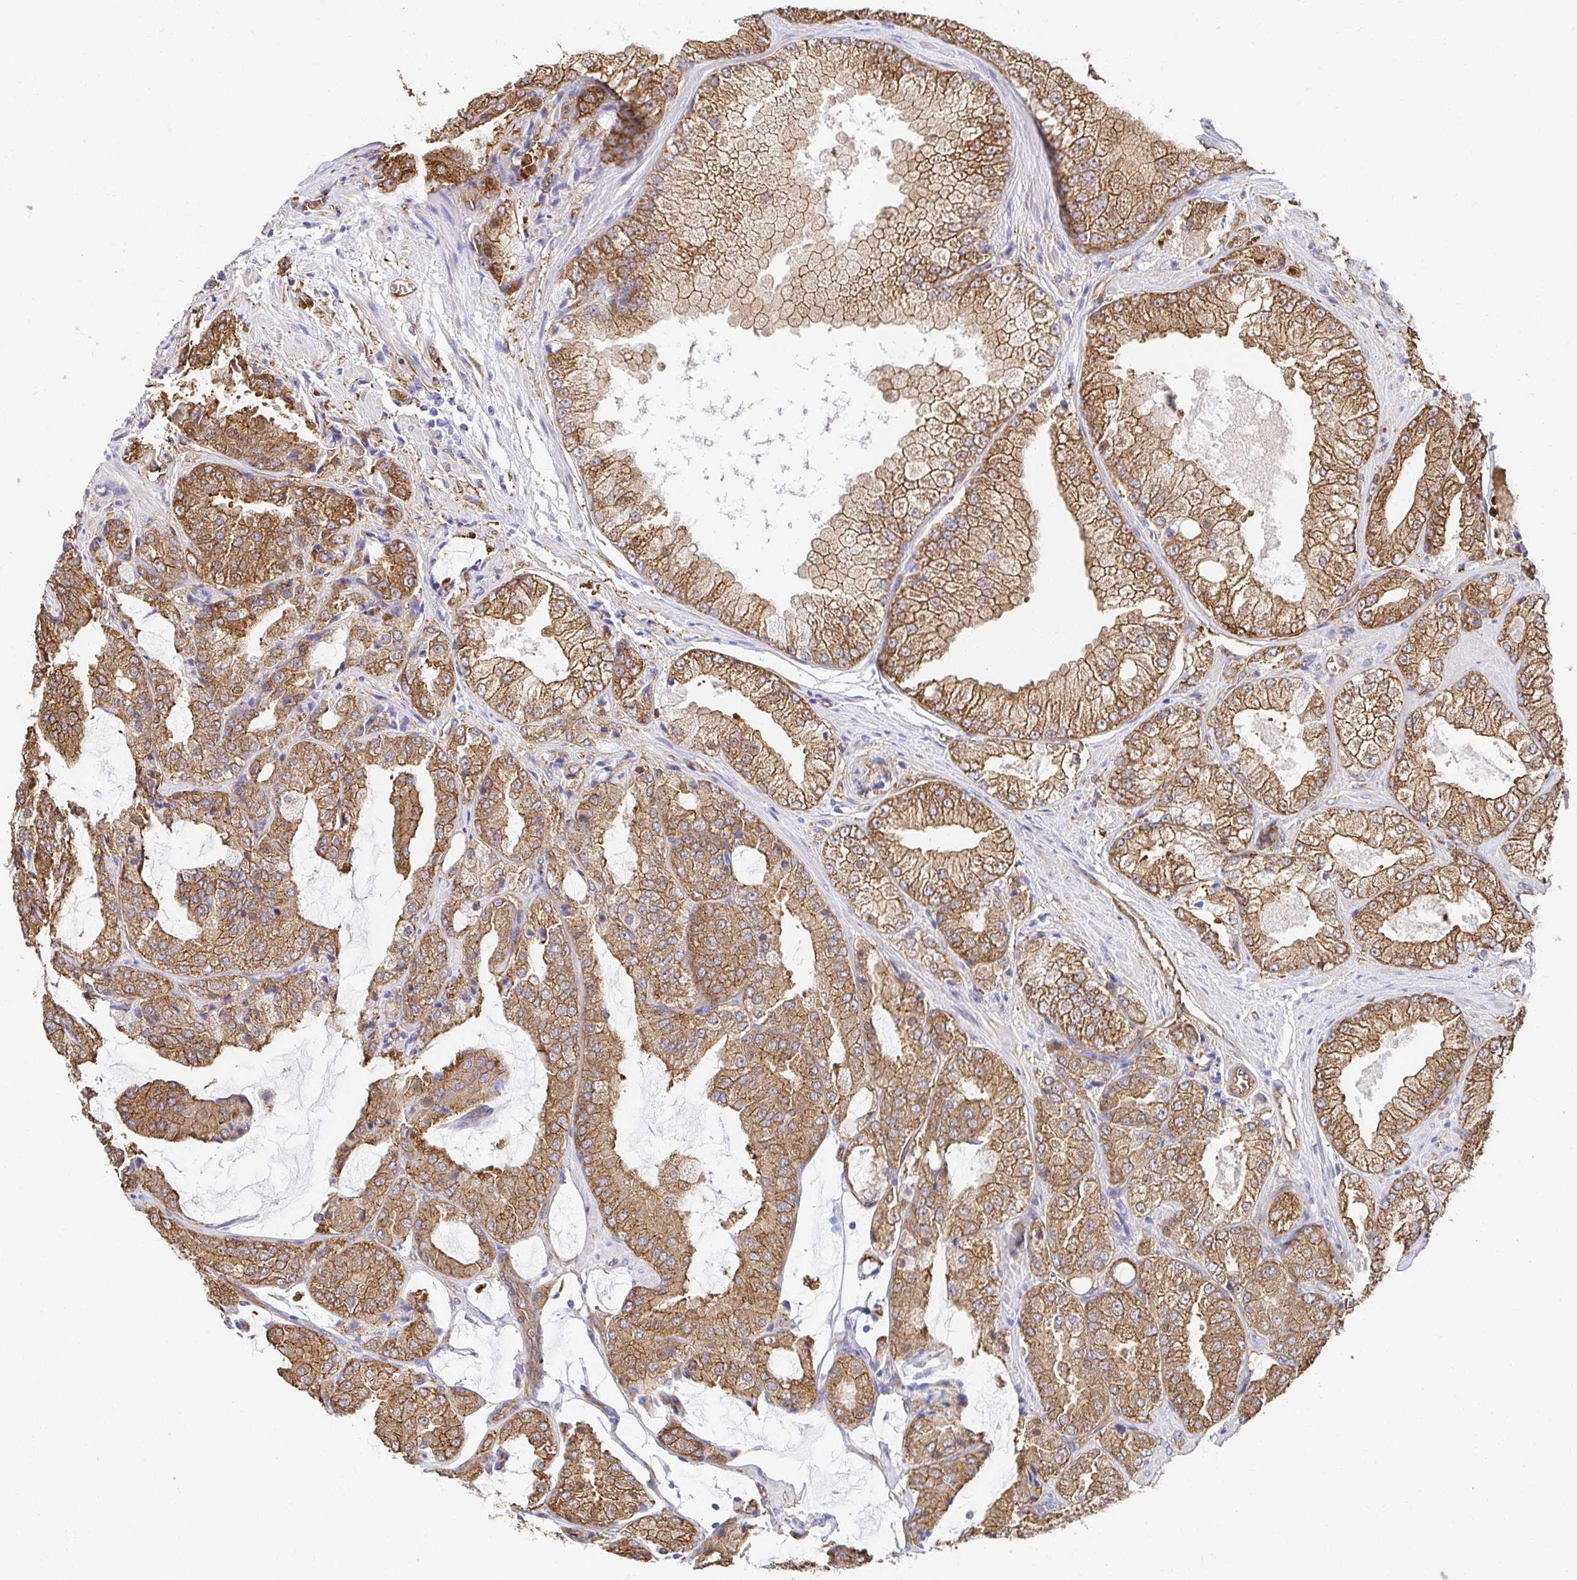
{"staining": {"intensity": "moderate", "quantity": ">75%", "location": "cytoplasmic/membranous"}, "tissue": "prostate cancer", "cell_type": "Tumor cells", "image_type": "cancer", "snomed": [{"axis": "morphology", "description": "Adenocarcinoma, High grade"}, {"axis": "topography", "description": "Prostate"}], "caption": "Brown immunohistochemical staining in prostate cancer reveals moderate cytoplasmic/membranous positivity in about >75% of tumor cells.", "gene": "CTTN", "patient": {"sex": "male", "age": 68}}